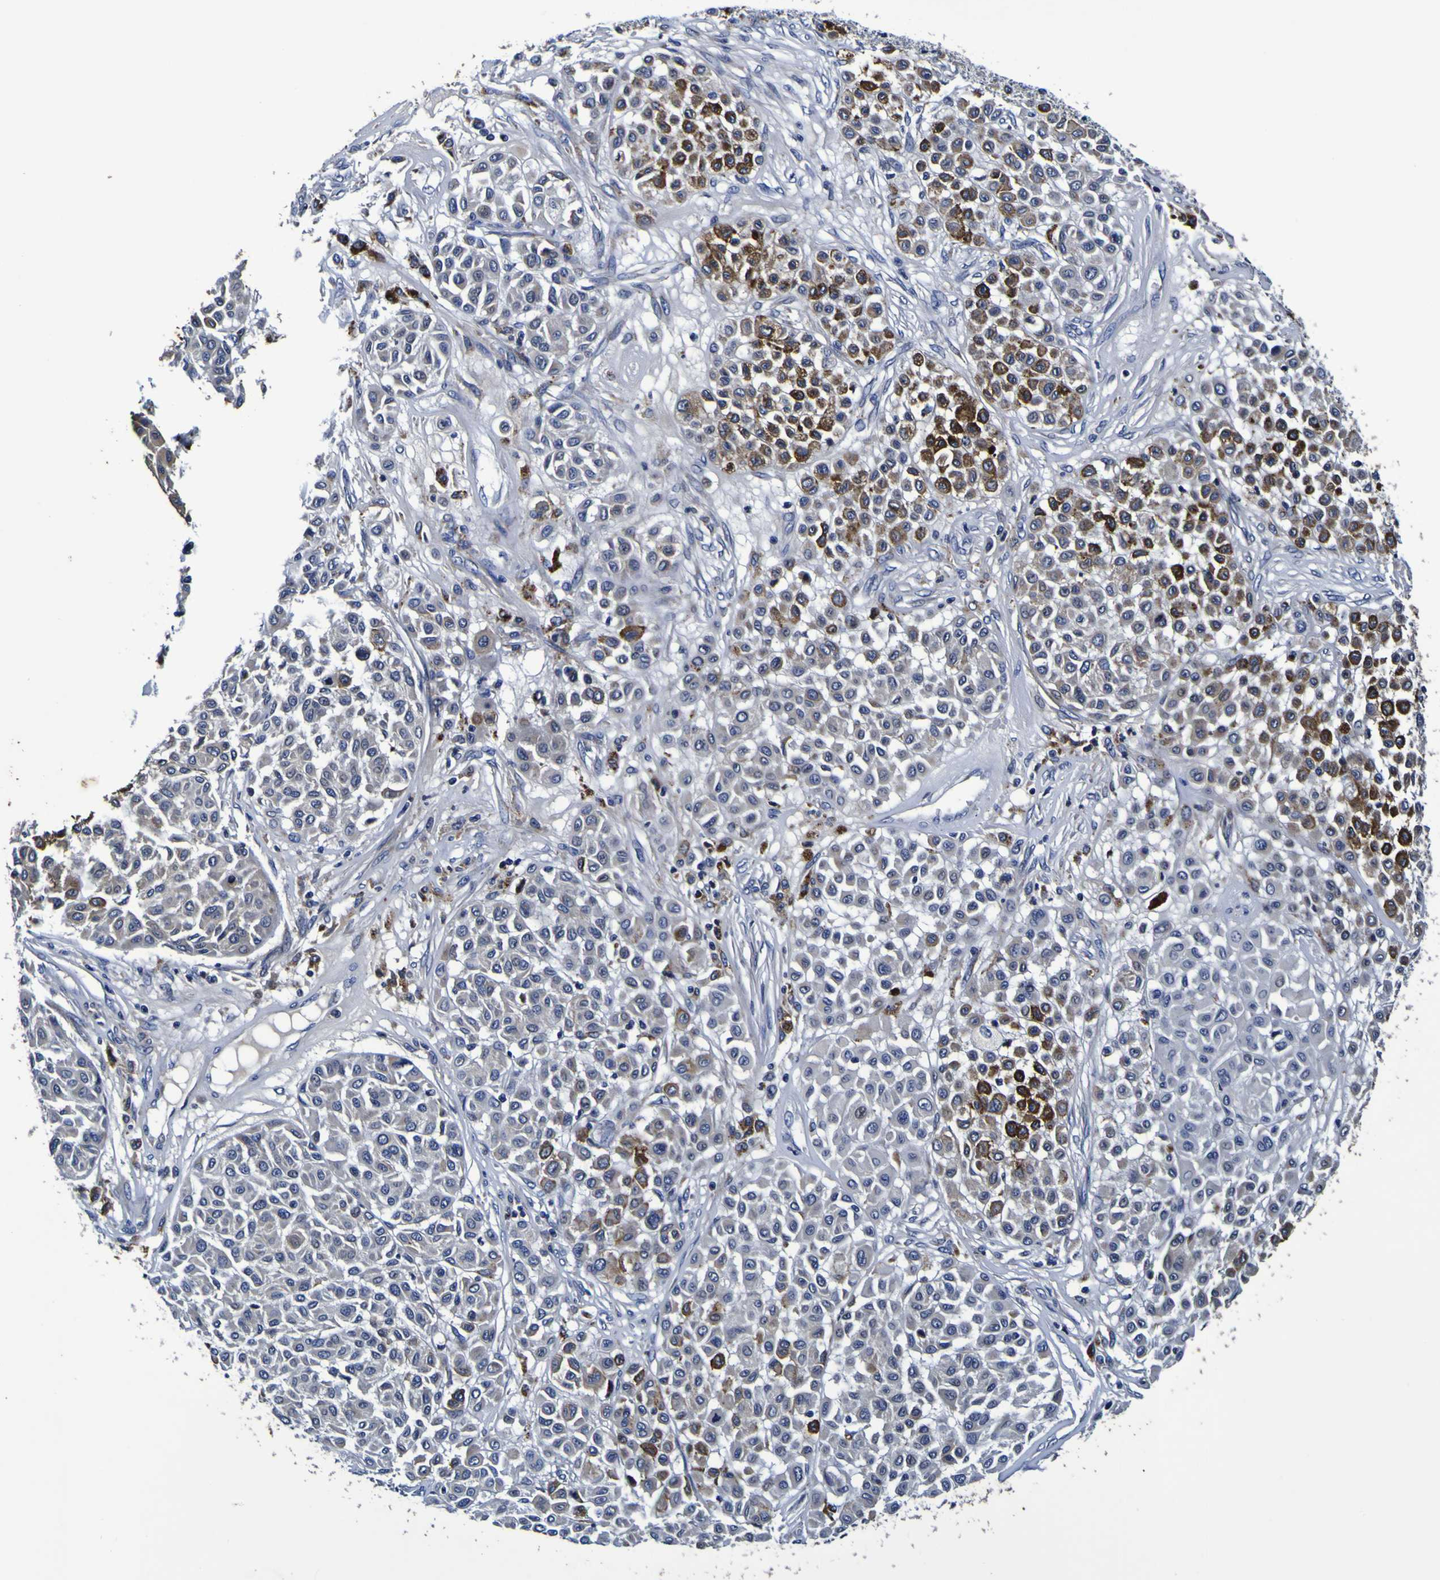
{"staining": {"intensity": "strong", "quantity": "25%-75%", "location": "cytoplasmic/membranous"}, "tissue": "melanoma", "cell_type": "Tumor cells", "image_type": "cancer", "snomed": [{"axis": "morphology", "description": "Malignant melanoma, Metastatic site"}, {"axis": "topography", "description": "Soft tissue"}], "caption": "Protein analysis of malignant melanoma (metastatic site) tissue displays strong cytoplasmic/membranous staining in about 25%-75% of tumor cells. The protein of interest is stained brown, and the nuclei are stained in blue (DAB IHC with brightfield microscopy, high magnification).", "gene": "PANK4", "patient": {"sex": "male", "age": 41}}